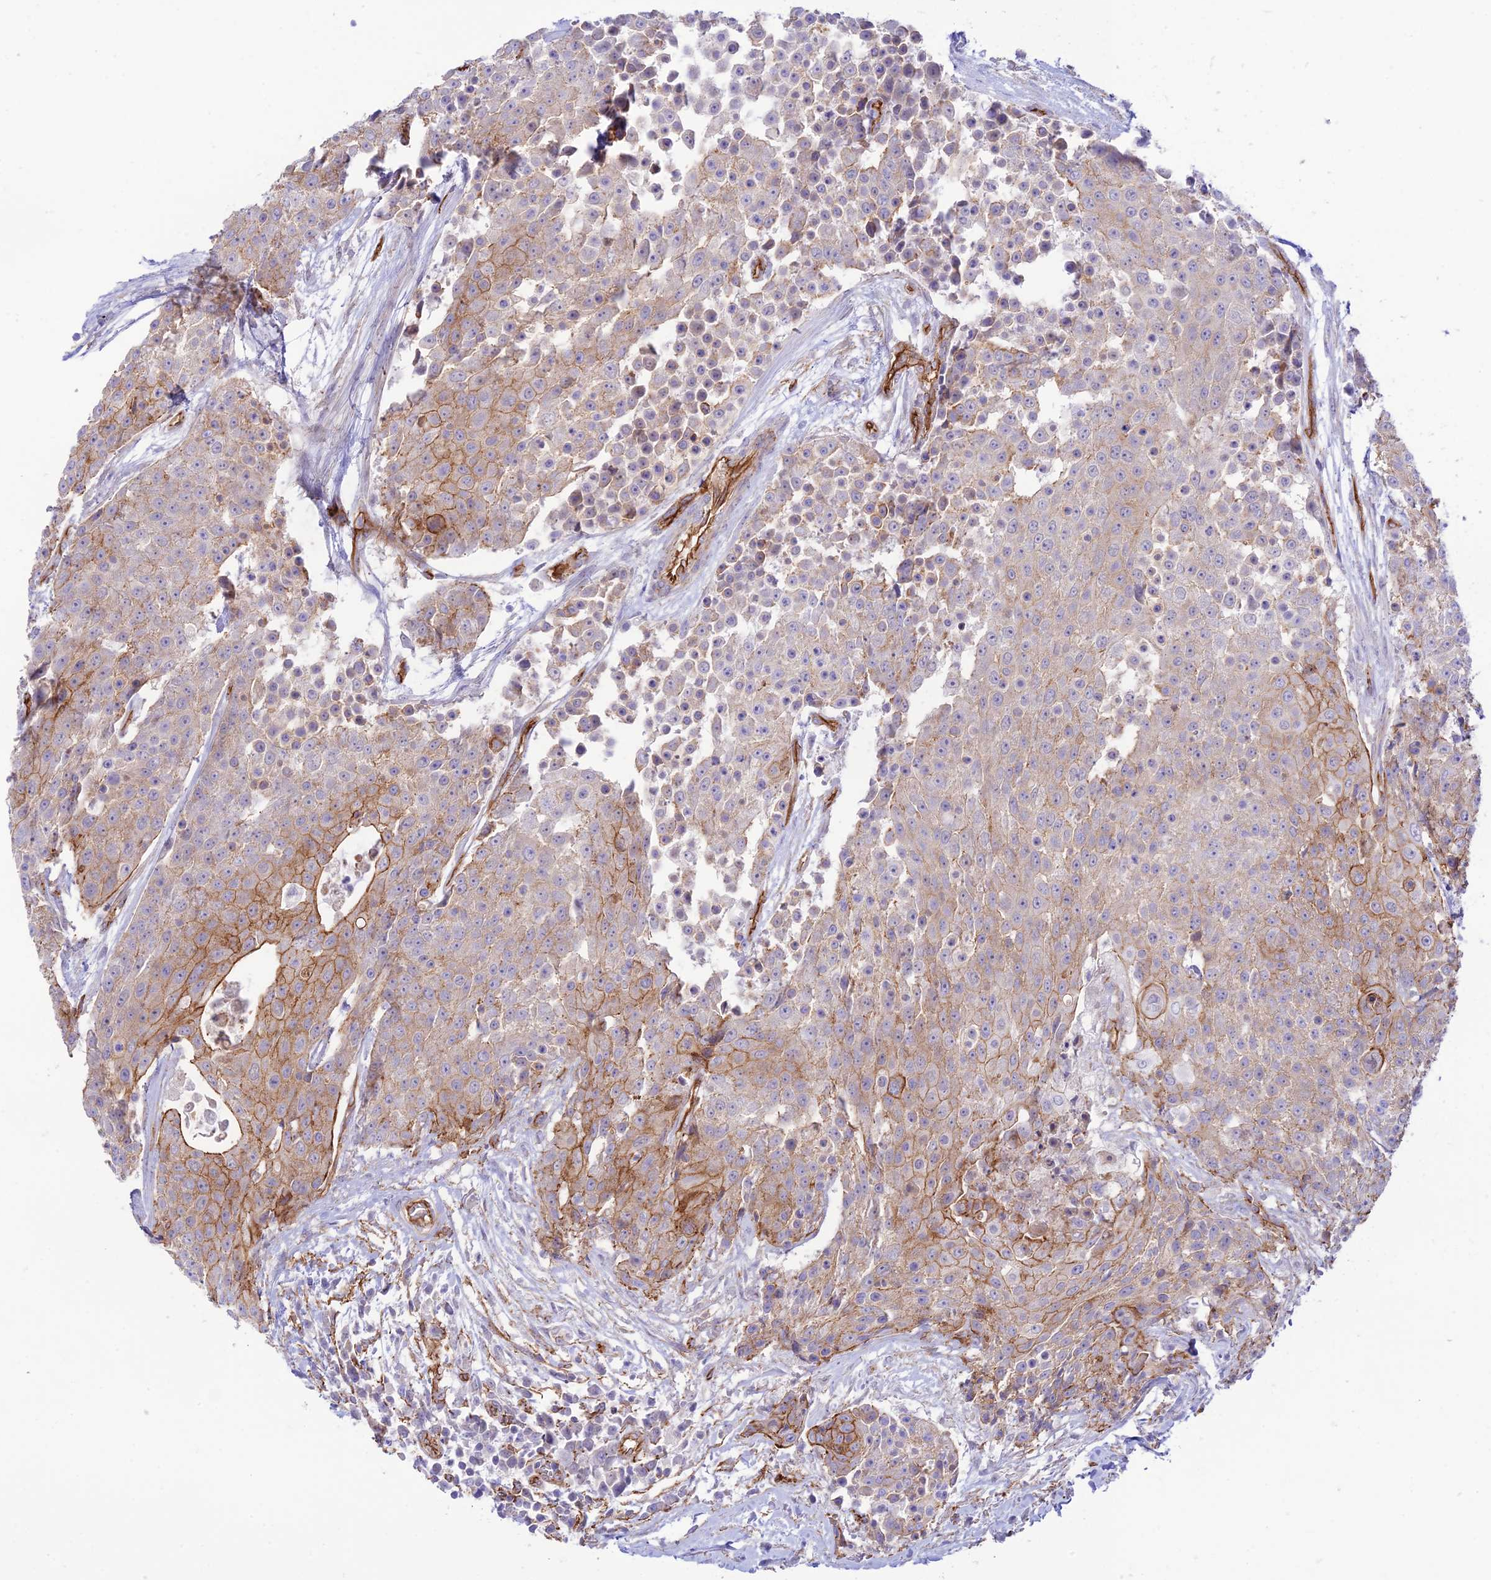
{"staining": {"intensity": "moderate", "quantity": "<25%", "location": "cytoplasmic/membranous"}, "tissue": "urothelial cancer", "cell_type": "Tumor cells", "image_type": "cancer", "snomed": [{"axis": "morphology", "description": "Urothelial carcinoma, High grade"}, {"axis": "topography", "description": "Urinary bladder"}], "caption": "Tumor cells reveal moderate cytoplasmic/membranous expression in approximately <25% of cells in urothelial carcinoma (high-grade). The protein of interest is shown in brown color, while the nuclei are stained blue.", "gene": "YPEL5", "patient": {"sex": "female", "age": 63}}